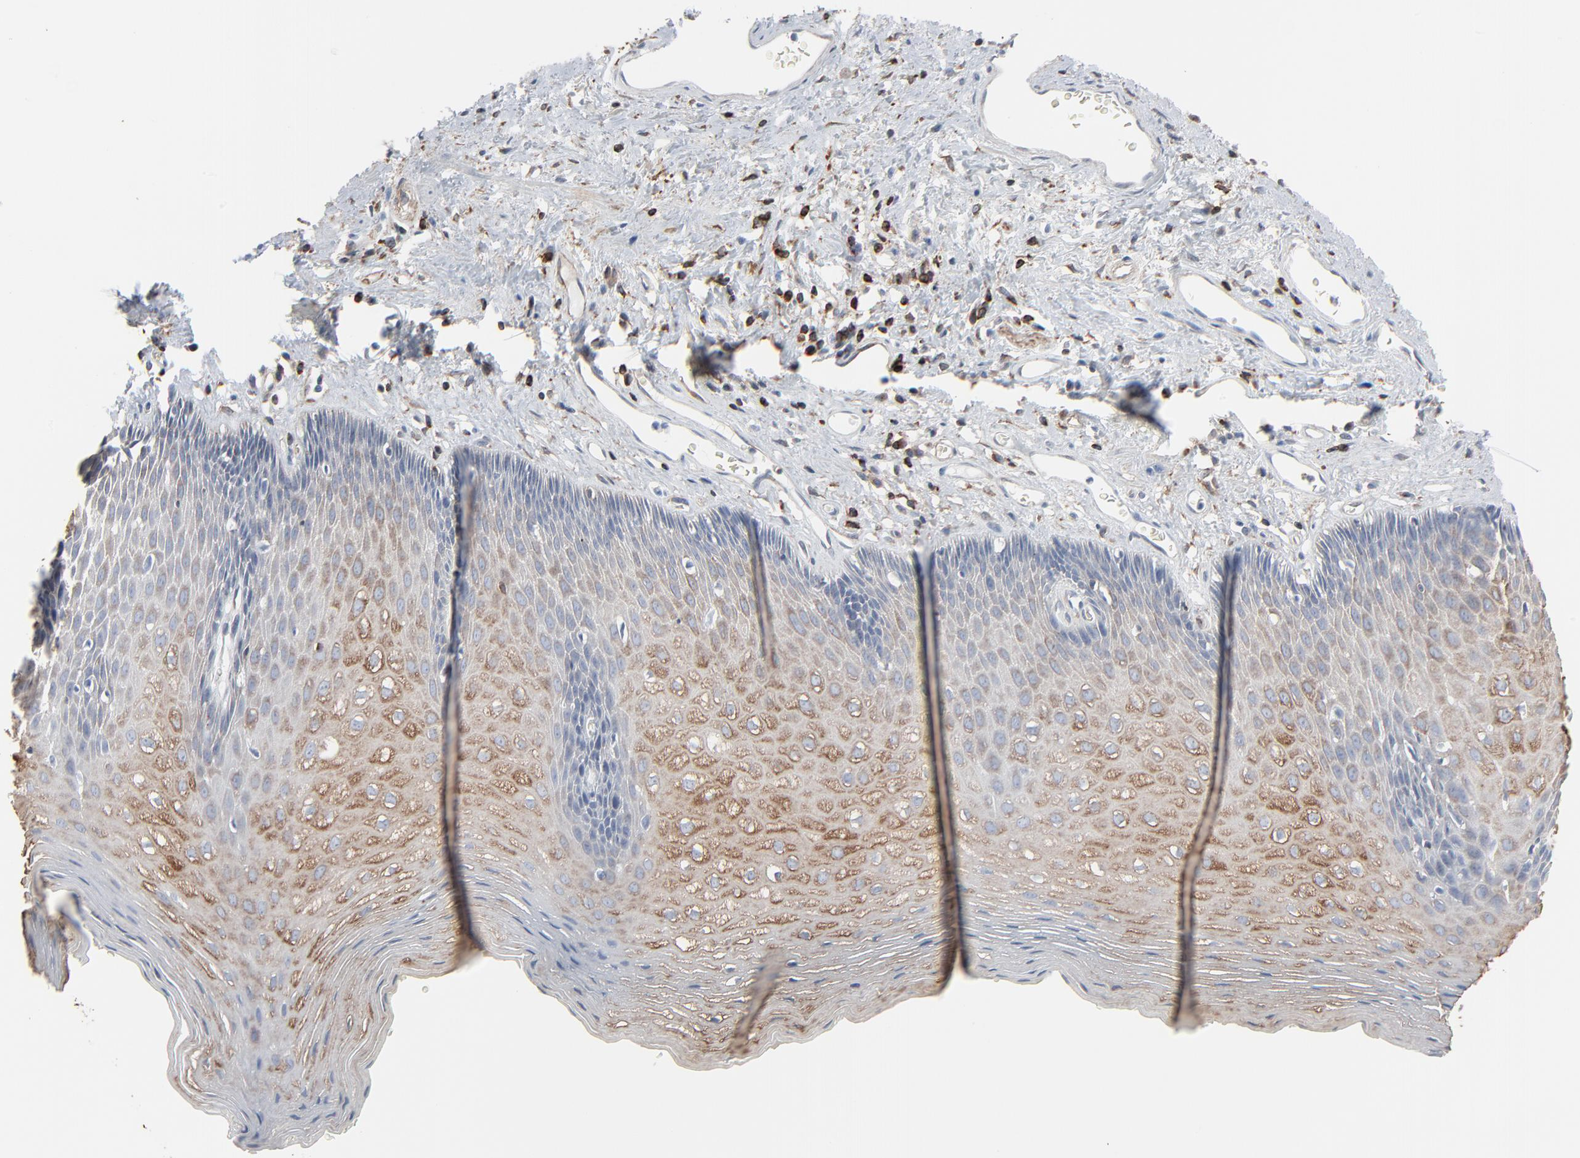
{"staining": {"intensity": "moderate", "quantity": ">75%", "location": "cytoplasmic/membranous"}, "tissue": "esophagus", "cell_type": "Squamous epithelial cells", "image_type": "normal", "snomed": [{"axis": "morphology", "description": "Normal tissue, NOS"}, {"axis": "topography", "description": "Esophagus"}], "caption": "Immunohistochemistry micrograph of benign esophagus: human esophagus stained using immunohistochemistry displays medium levels of moderate protein expression localized specifically in the cytoplasmic/membranous of squamous epithelial cells, appearing as a cytoplasmic/membranous brown color.", "gene": "OPTN", "patient": {"sex": "female", "age": 70}}